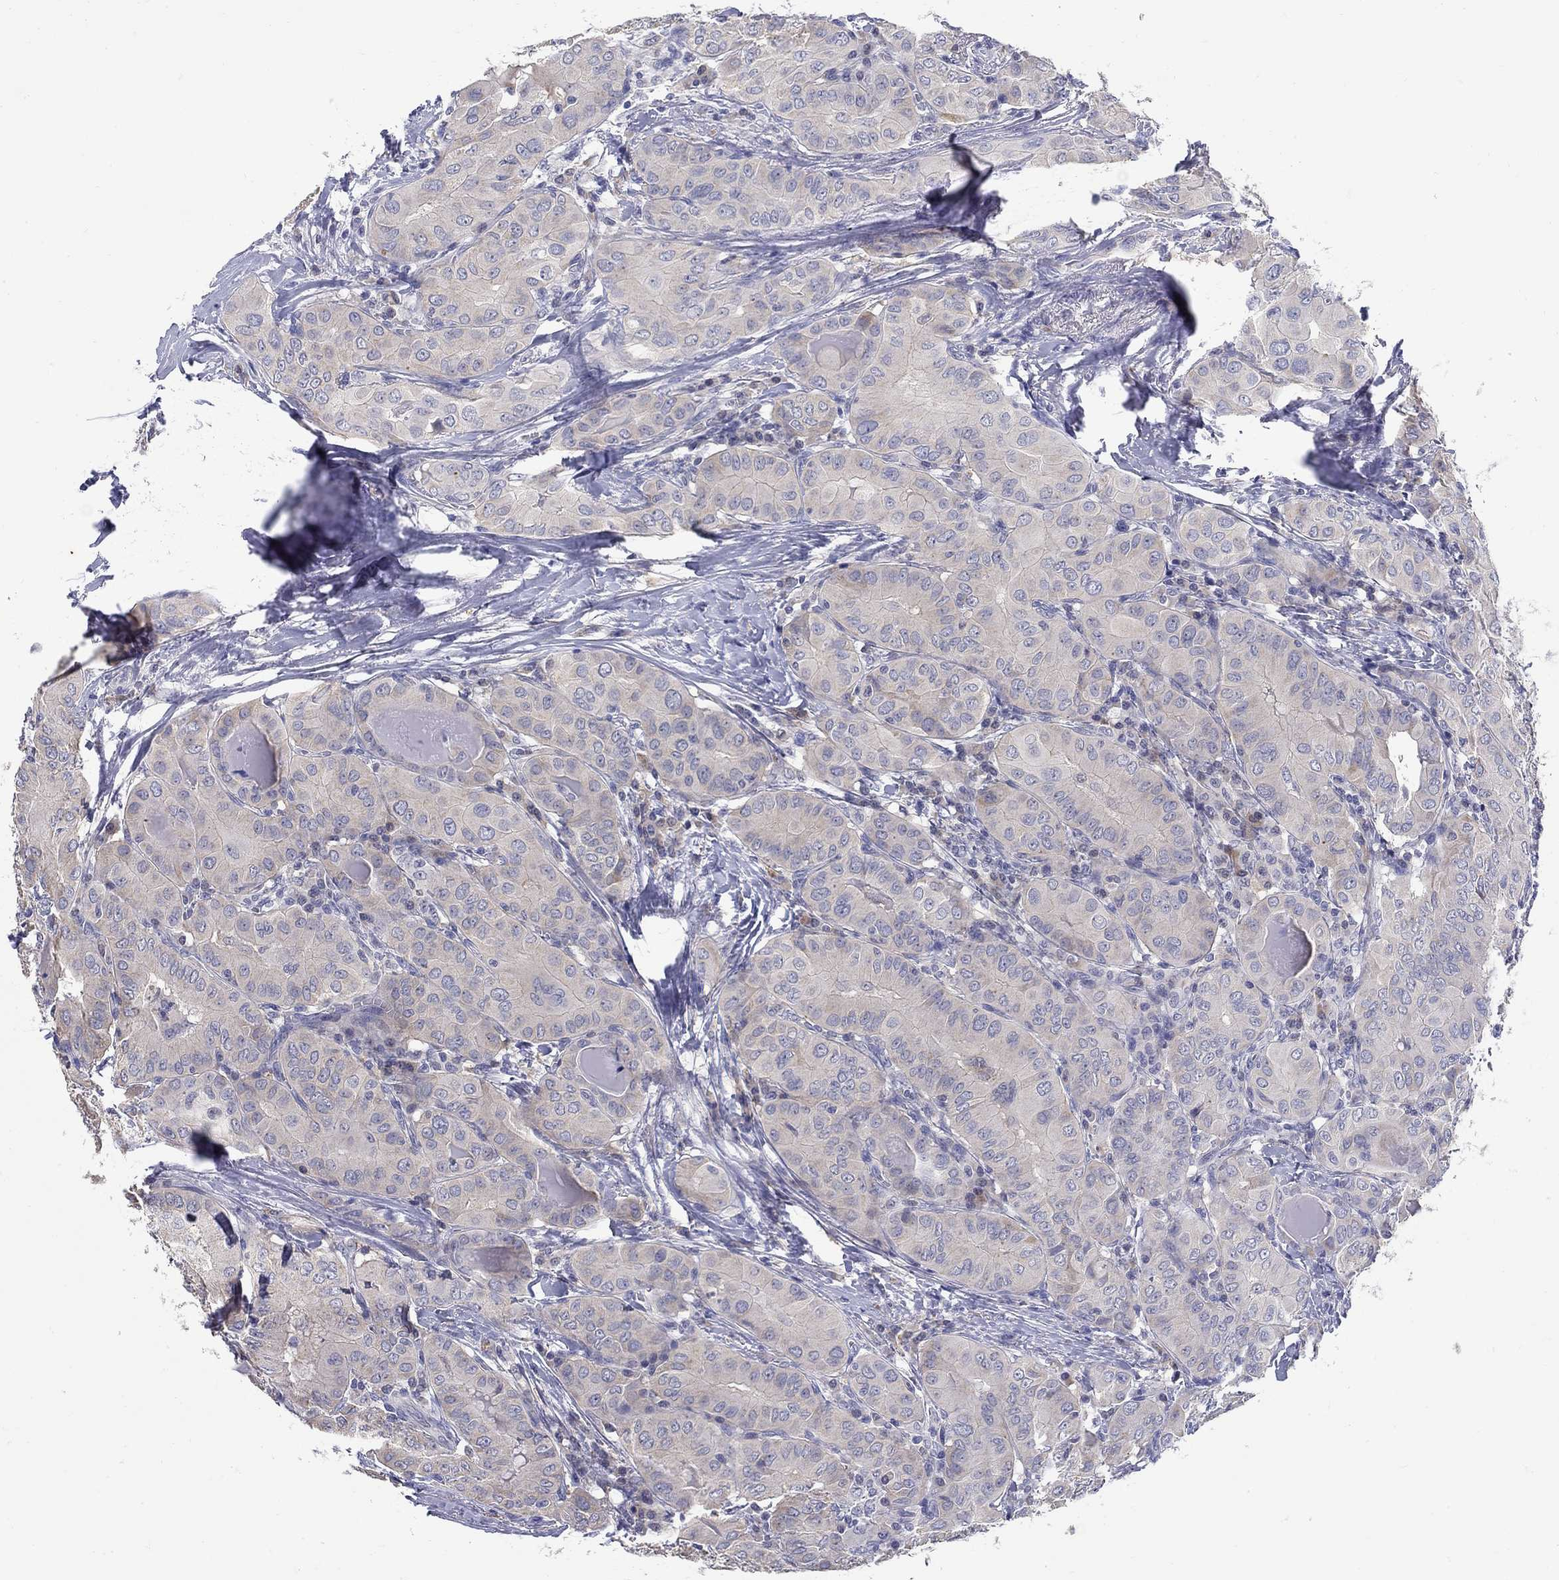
{"staining": {"intensity": "negative", "quantity": "none", "location": "none"}, "tissue": "thyroid cancer", "cell_type": "Tumor cells", "image_type": "cancer", "snomed": [{"axis": "morphology", "description": "Papillary adenocarcinoma, NOS"}, {"axis": "topography", "description": "Thyroid gland"}], "caption": "Immunohistochemistry (IHC) photomicrograph of neoplastic tissue: human papillary adenocarcinoma (thyroid) stained with DAB shows no significant protein expression in tumor cells.", "gene": "ABCA4", "patient": {"sex": "female", "age": 37}}